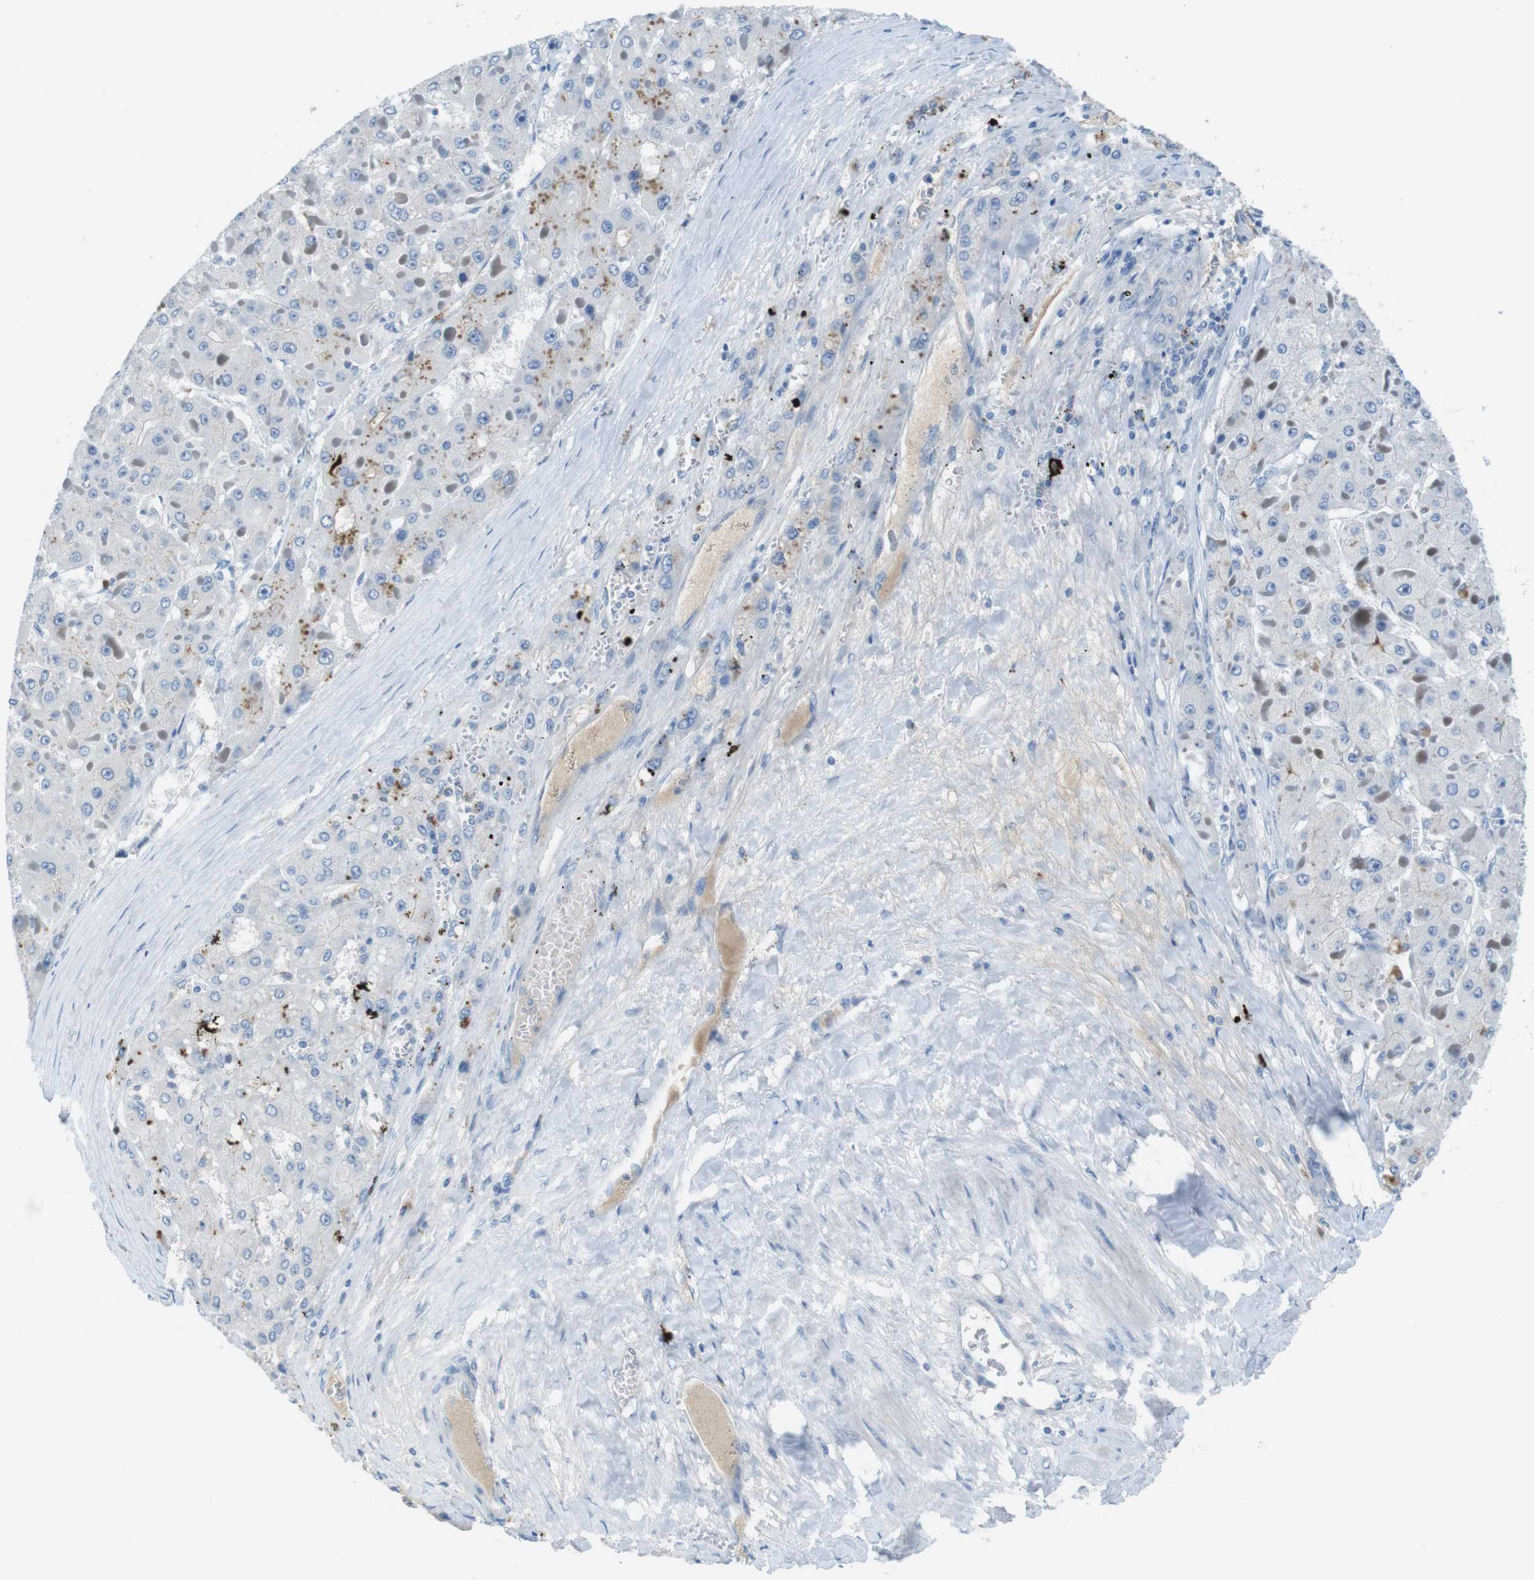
{"staining": {"intensity": "negative", "quantity": "none", "location": "none"}, "tissue": "liver cancer", "cell_type": "Tumor cells", "image_type": "cancer", "snomed": [{"axis": "morphology", "description": "Carcinoma, Hepatocellular, NOS"}, {"axis": "topography", "description": "Liver"}], "caption": "Tumor cells are negative for brown protein staining in liver hepatocellular carcinoma.", "gene": "SLC35A3", "patient": {"sex": "female", "age": 73}}